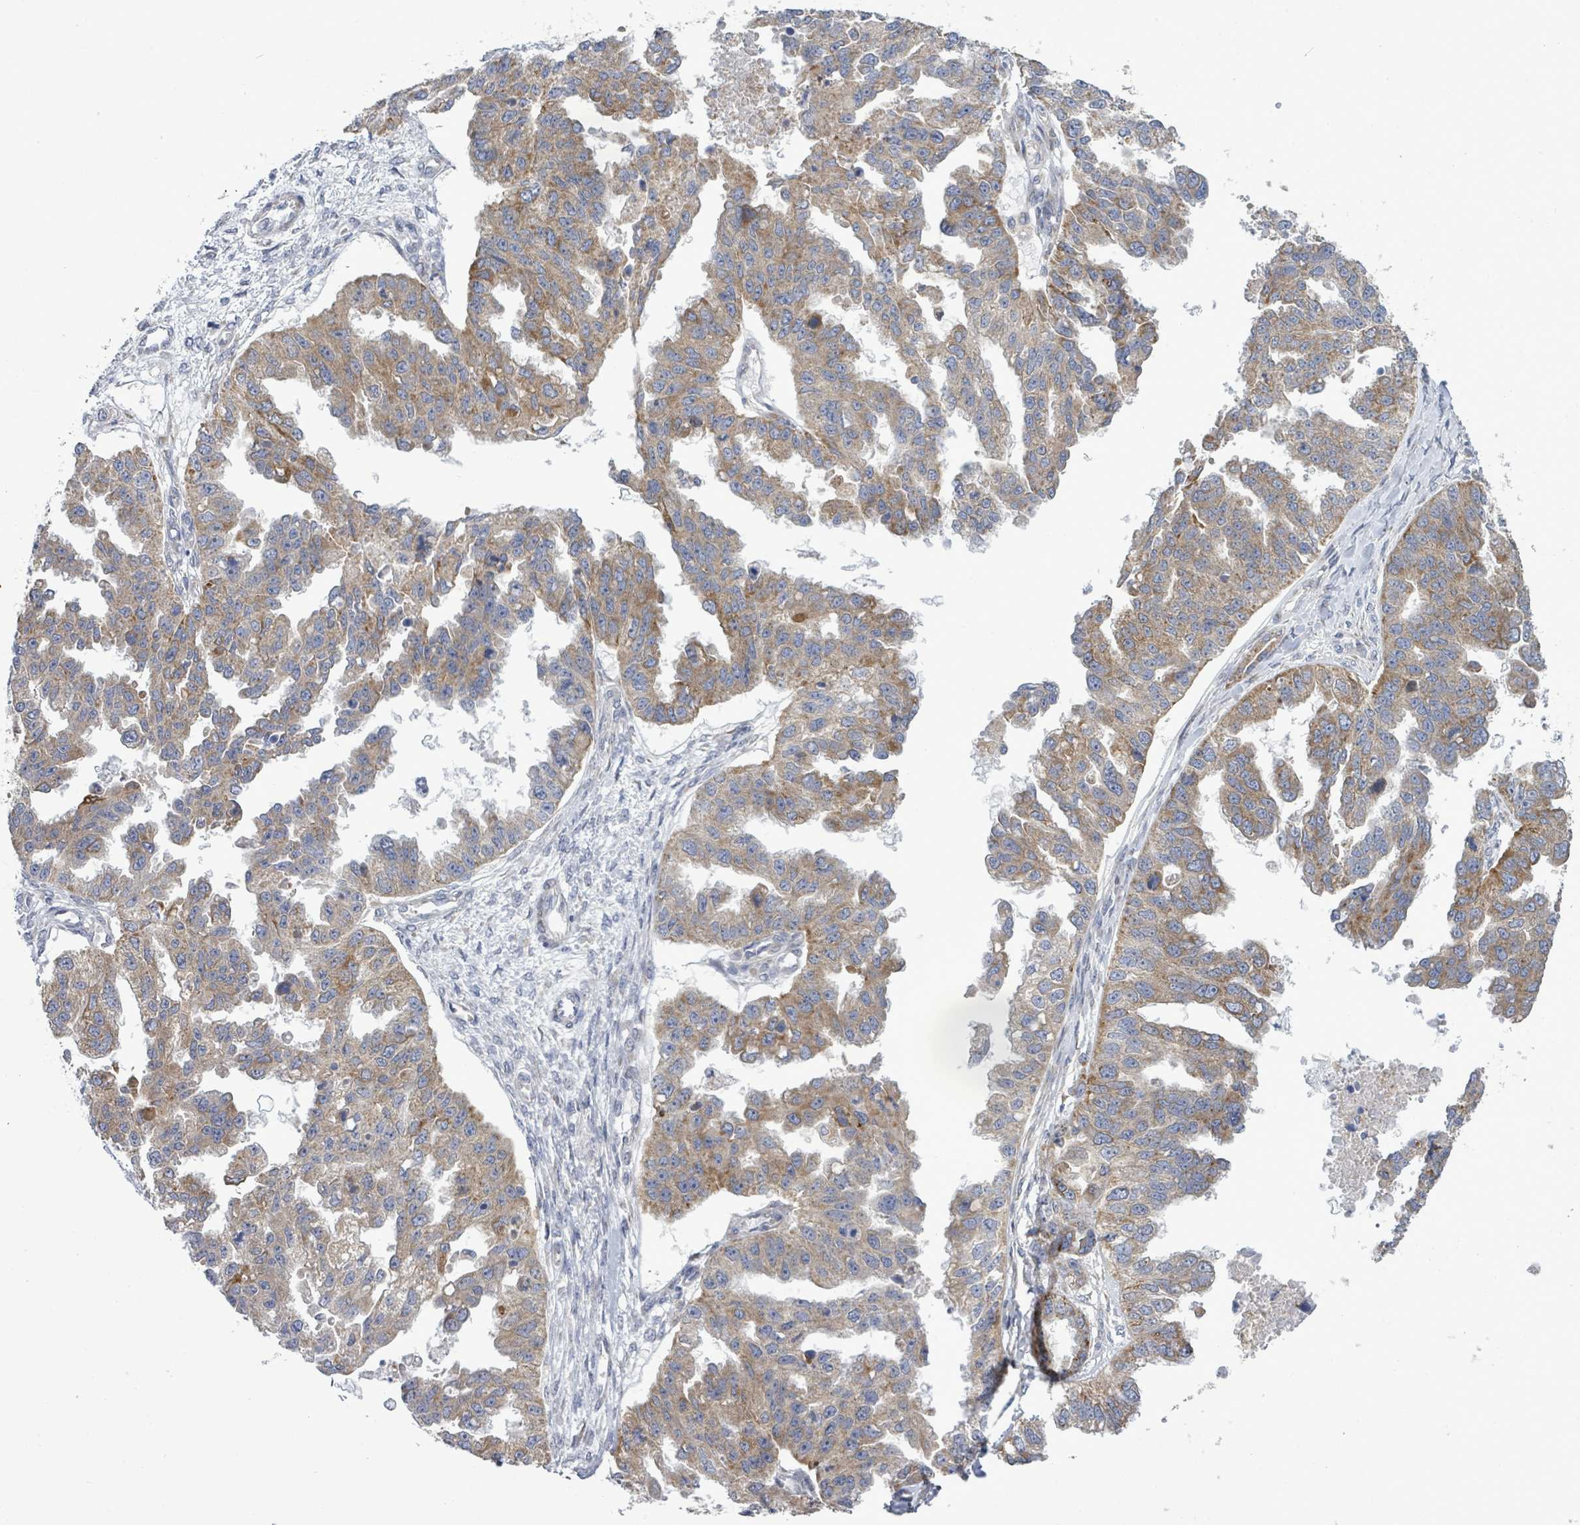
{"staining": {"intensity": "moderate", "quantity": ">75%", "location": "cytoplasmic/membranous"}, "tissue": "ovarian cancer", "cell_type": "Tumor cells", "image_type": "cancer", "snomed": [{"axis": "morphology", "description": "Cystadenocarcinoma, serous, NOS"}, {"axis": "topography", "description": "Ovary"}], "caption": "Serous cystadenocarcinoma (ovarian) stained with a brown dye displays moderate cytoplasmic/membranous positive expression in approximately >75% of tumor cells.", "gene": "SAR1A", "patient": {"sex": "female", "age": 58}}